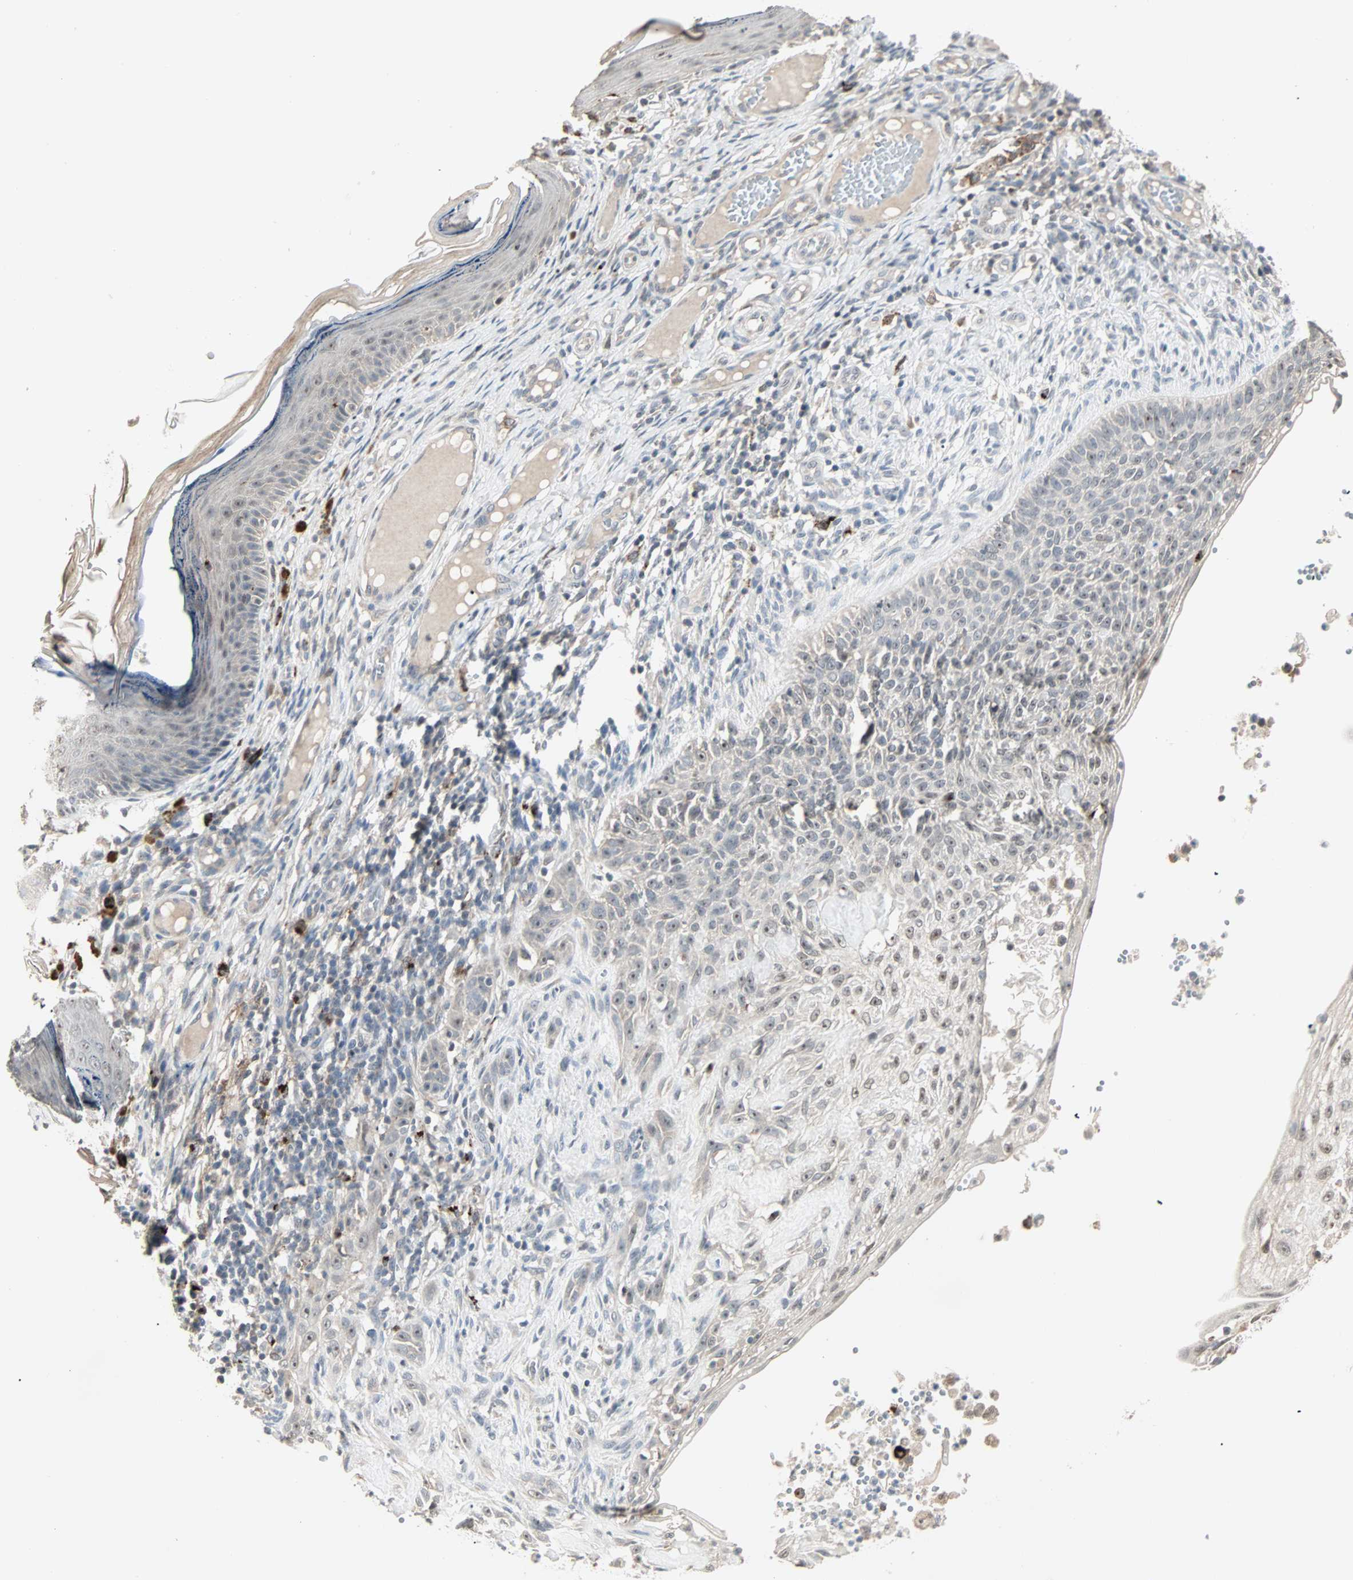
{"staining": {"intensity": "moderate", "quantity": "25%-75%", "location": "cytoplasmic/membranous,nuclear"}, "tissue": "skin cancer", "cell_type": "Tumor cells", "image_type": "cancer", "snomed": [{"axis": "morphology", "description": "Normal tissue, NOS"}, {"axis": "morphology", "description": "Basal cell carcinoma"}, {"axis": "topography", "description": "Skin"}], "caption": "Immunohistochemical staining of human skin cancer shows moderate cytoplasmic/membranous and nuclear protein staining in approximately 25%-75% of tumor cells.", "gene": "KDM4A", "patient": {"sex": "male", "age": 87}}